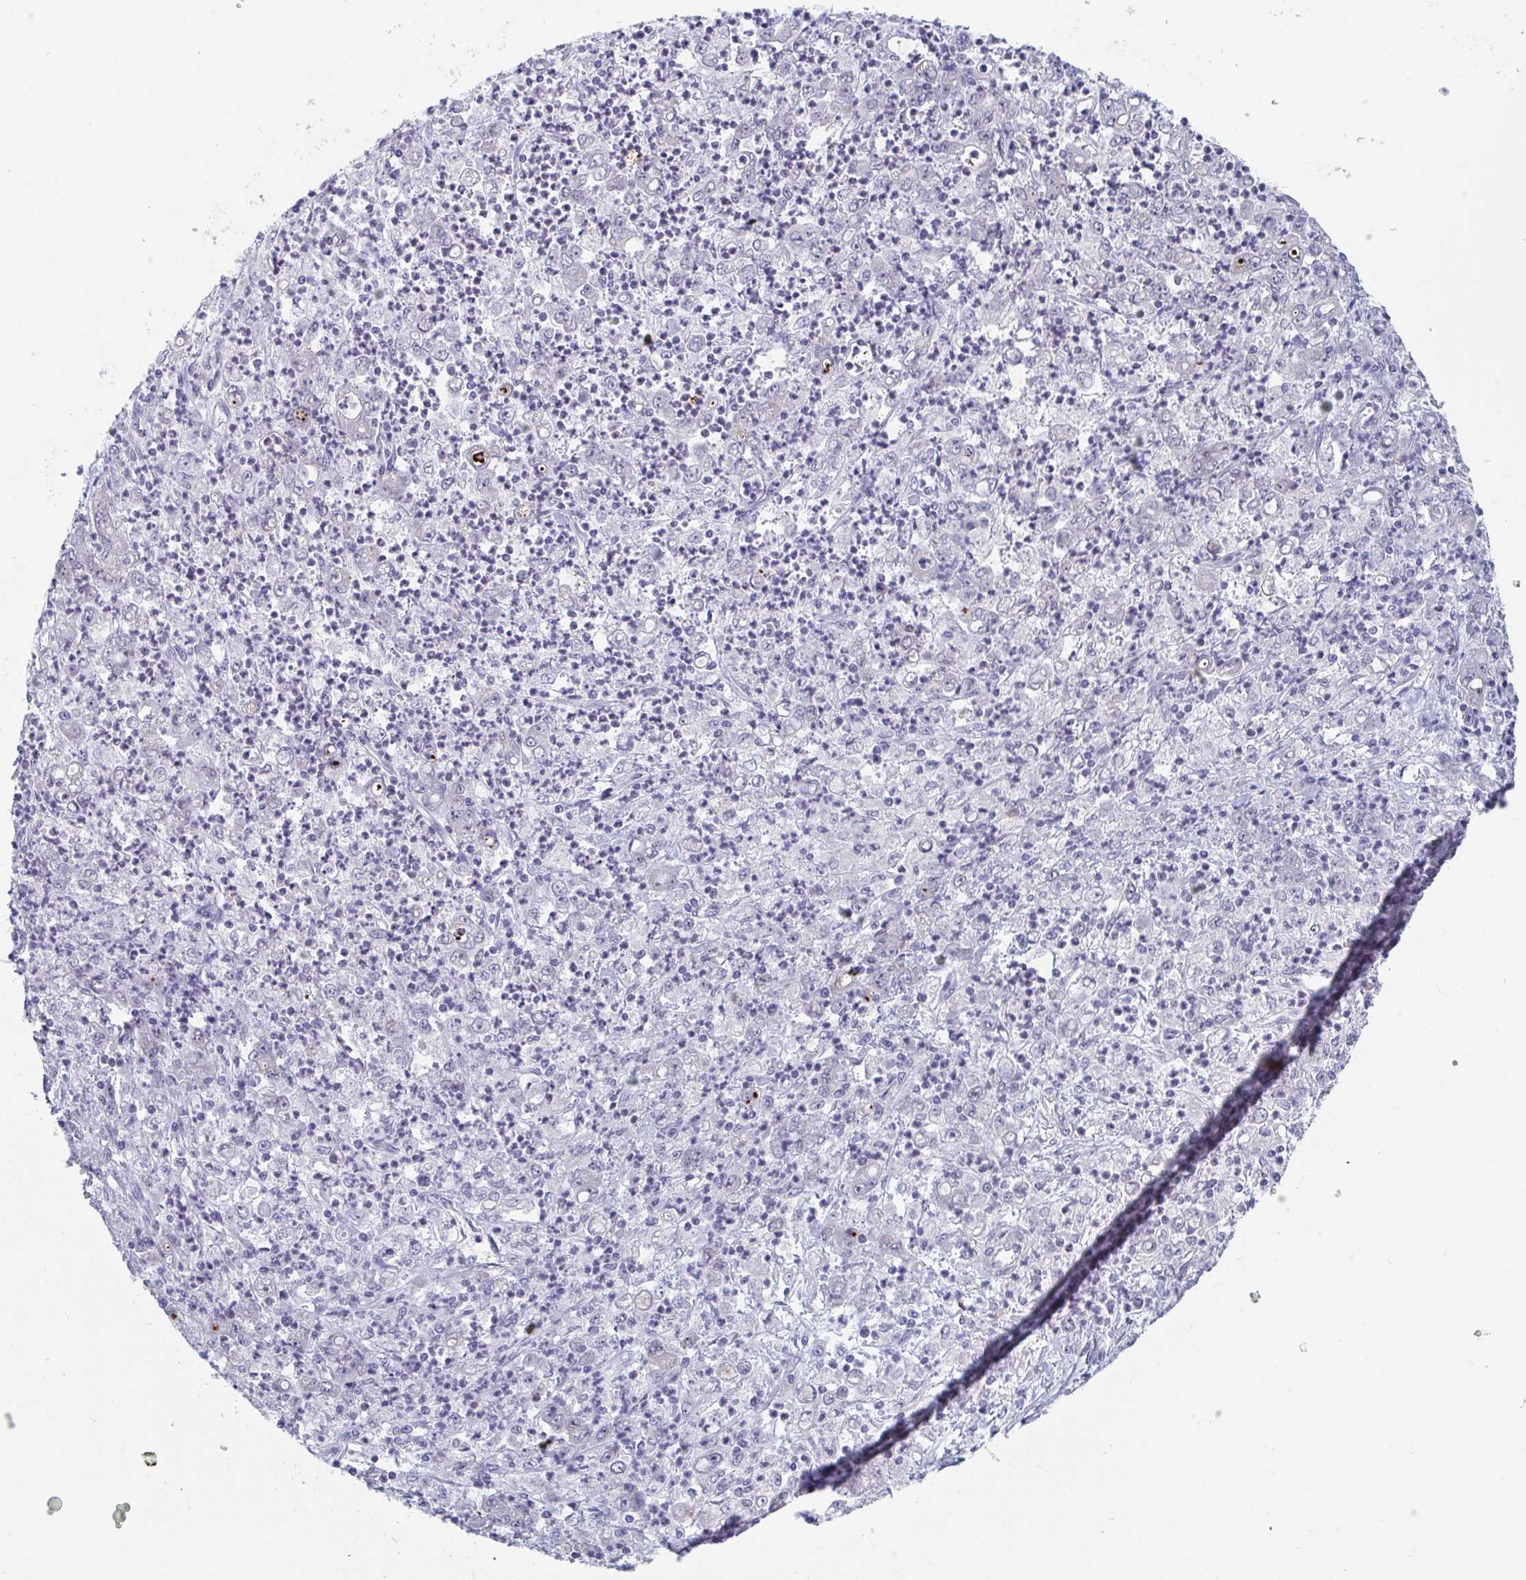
{"staining": {"intensity": "negative", "quantity": "none", "location": "none"}, "tissue": "stomach cancer", "cell_type": "Tumor cells", "image_type": "cancer", "snomed": [{"axis": "morphology", "description": "Adenocarcinoma, NOS"}, {"axis": "topography", "description": "Stomach, lower"}], "caption": "A histopathology image of stomach adenocarcinoma stained for a protein displays no brown staining in tumor cells.", "gene": "CENPT", "patient": {"sex": "female", "age": 71}}